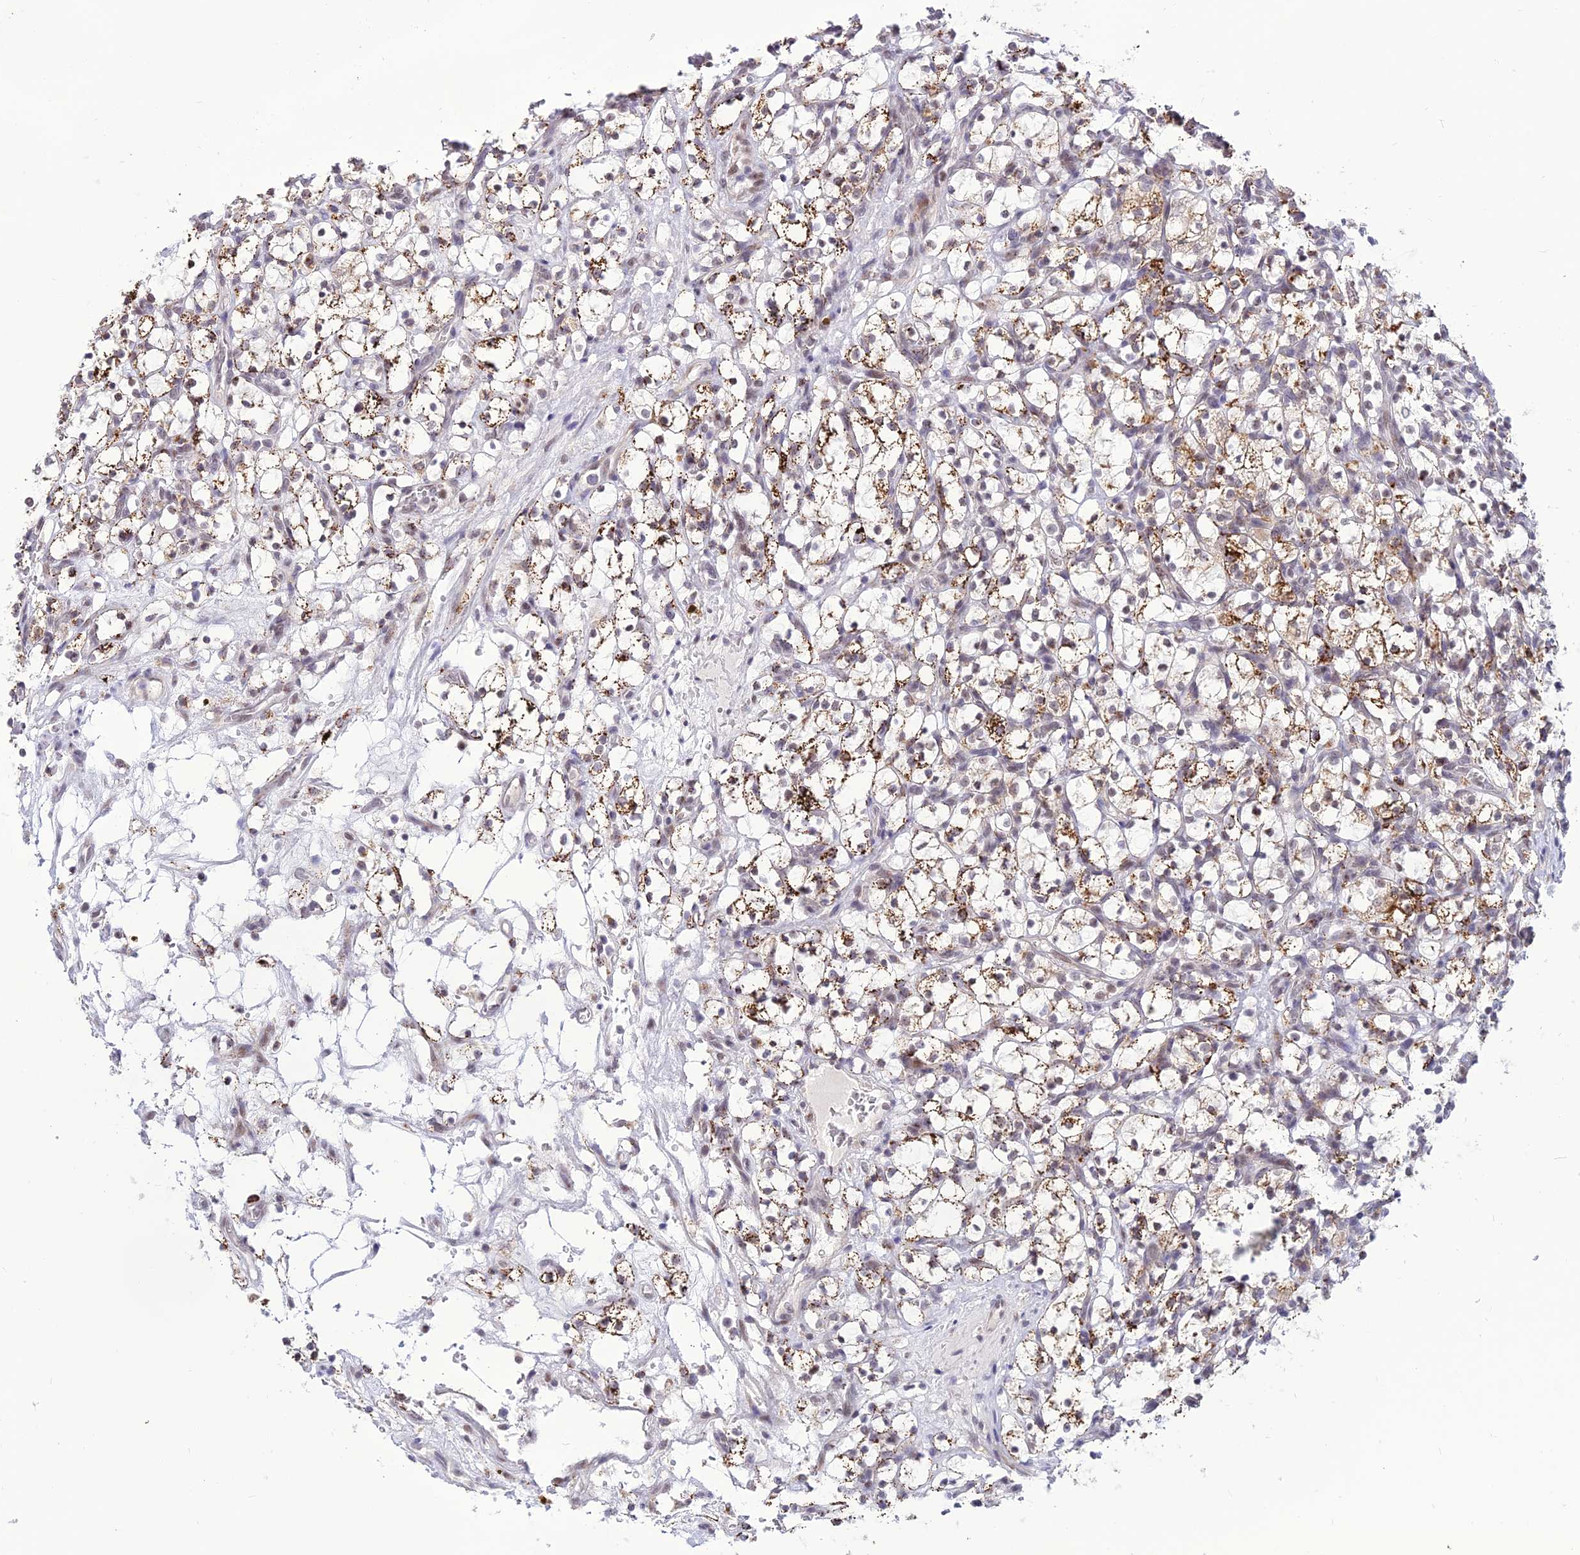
{"staining": {"intensity": "moderate", "quantity": "25%-75%", "location": "cytoplasmic/membranous"}, "tissue": "renal cancer", "cell_type": "Tumor cells", "image_type": "cancer", "snomed": [{"axis": "morphology", "description": "Adenocarcinoma, NOS"}, {"axis": "topography", "description": "Kidney"}], "caption": "Adenocarcinoma (renal) stained with a protein marker displays moderate staining in tumor cells.", "gene": "C6orf163", "patient": {"sex": "female", "age": 69}}